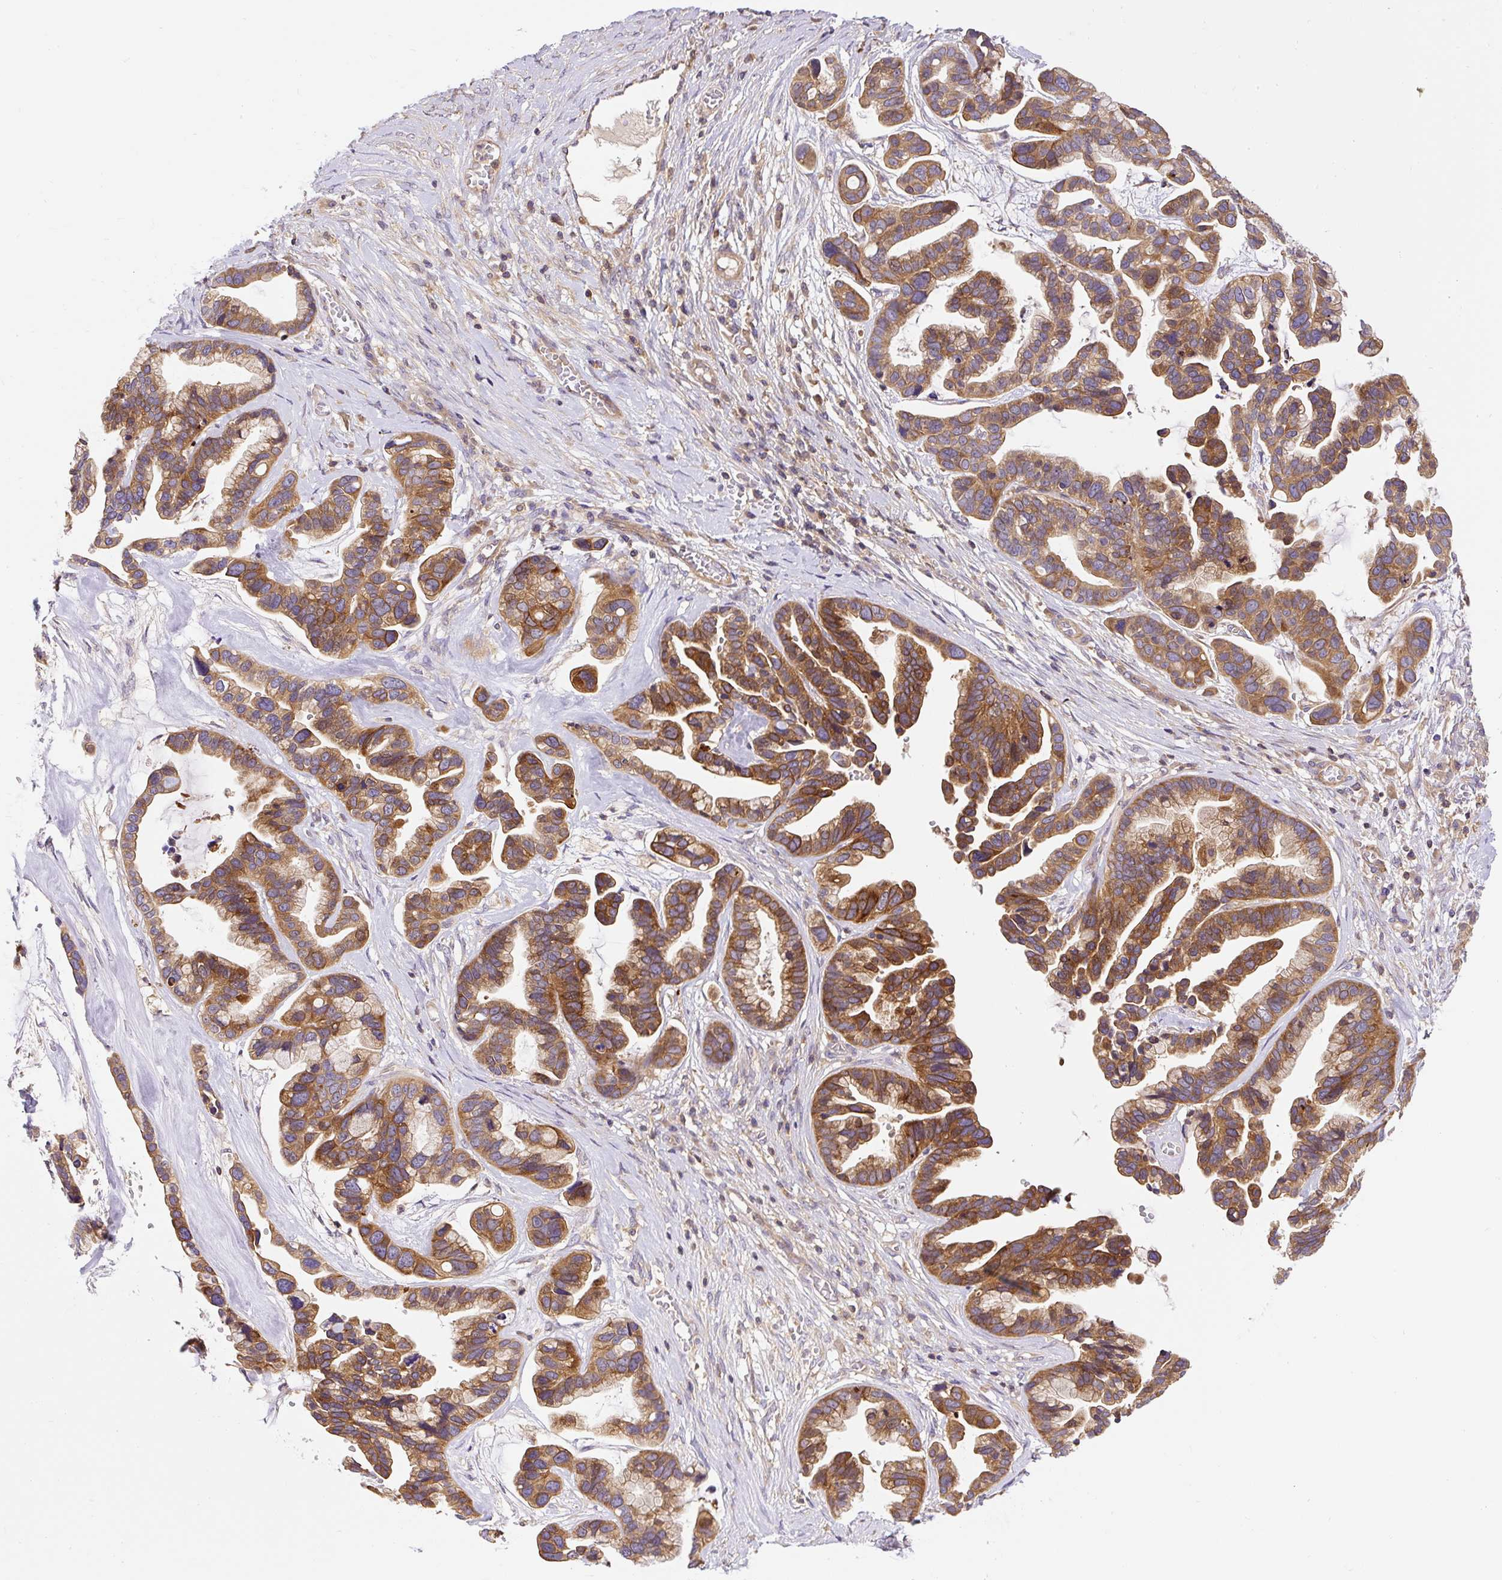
{"staining": {"intensity": "moderate", "quantity": ">75%", "location": "cytoplasmic/membranous"}, "tissue": "ovarian cancer", "cell_type": "Tumor cells", "image_type": "cancer", "snomed": [{"axis": "morphology", "description": "Cystadenocarcinoma, serous, NOS"}, {"axis": "topography", "description": "Ovary"}], "caption": "The histopathology image displays immunohistochemical staining of ovarian cancer. There is moderate cytoplasmic/membranous positivity is identified in about >75% of tumor cells. (IHC, brightfield microscopy, high magnification).", "gene": "CCDC28A", "patient": {"sex": "female", "age": 56}}